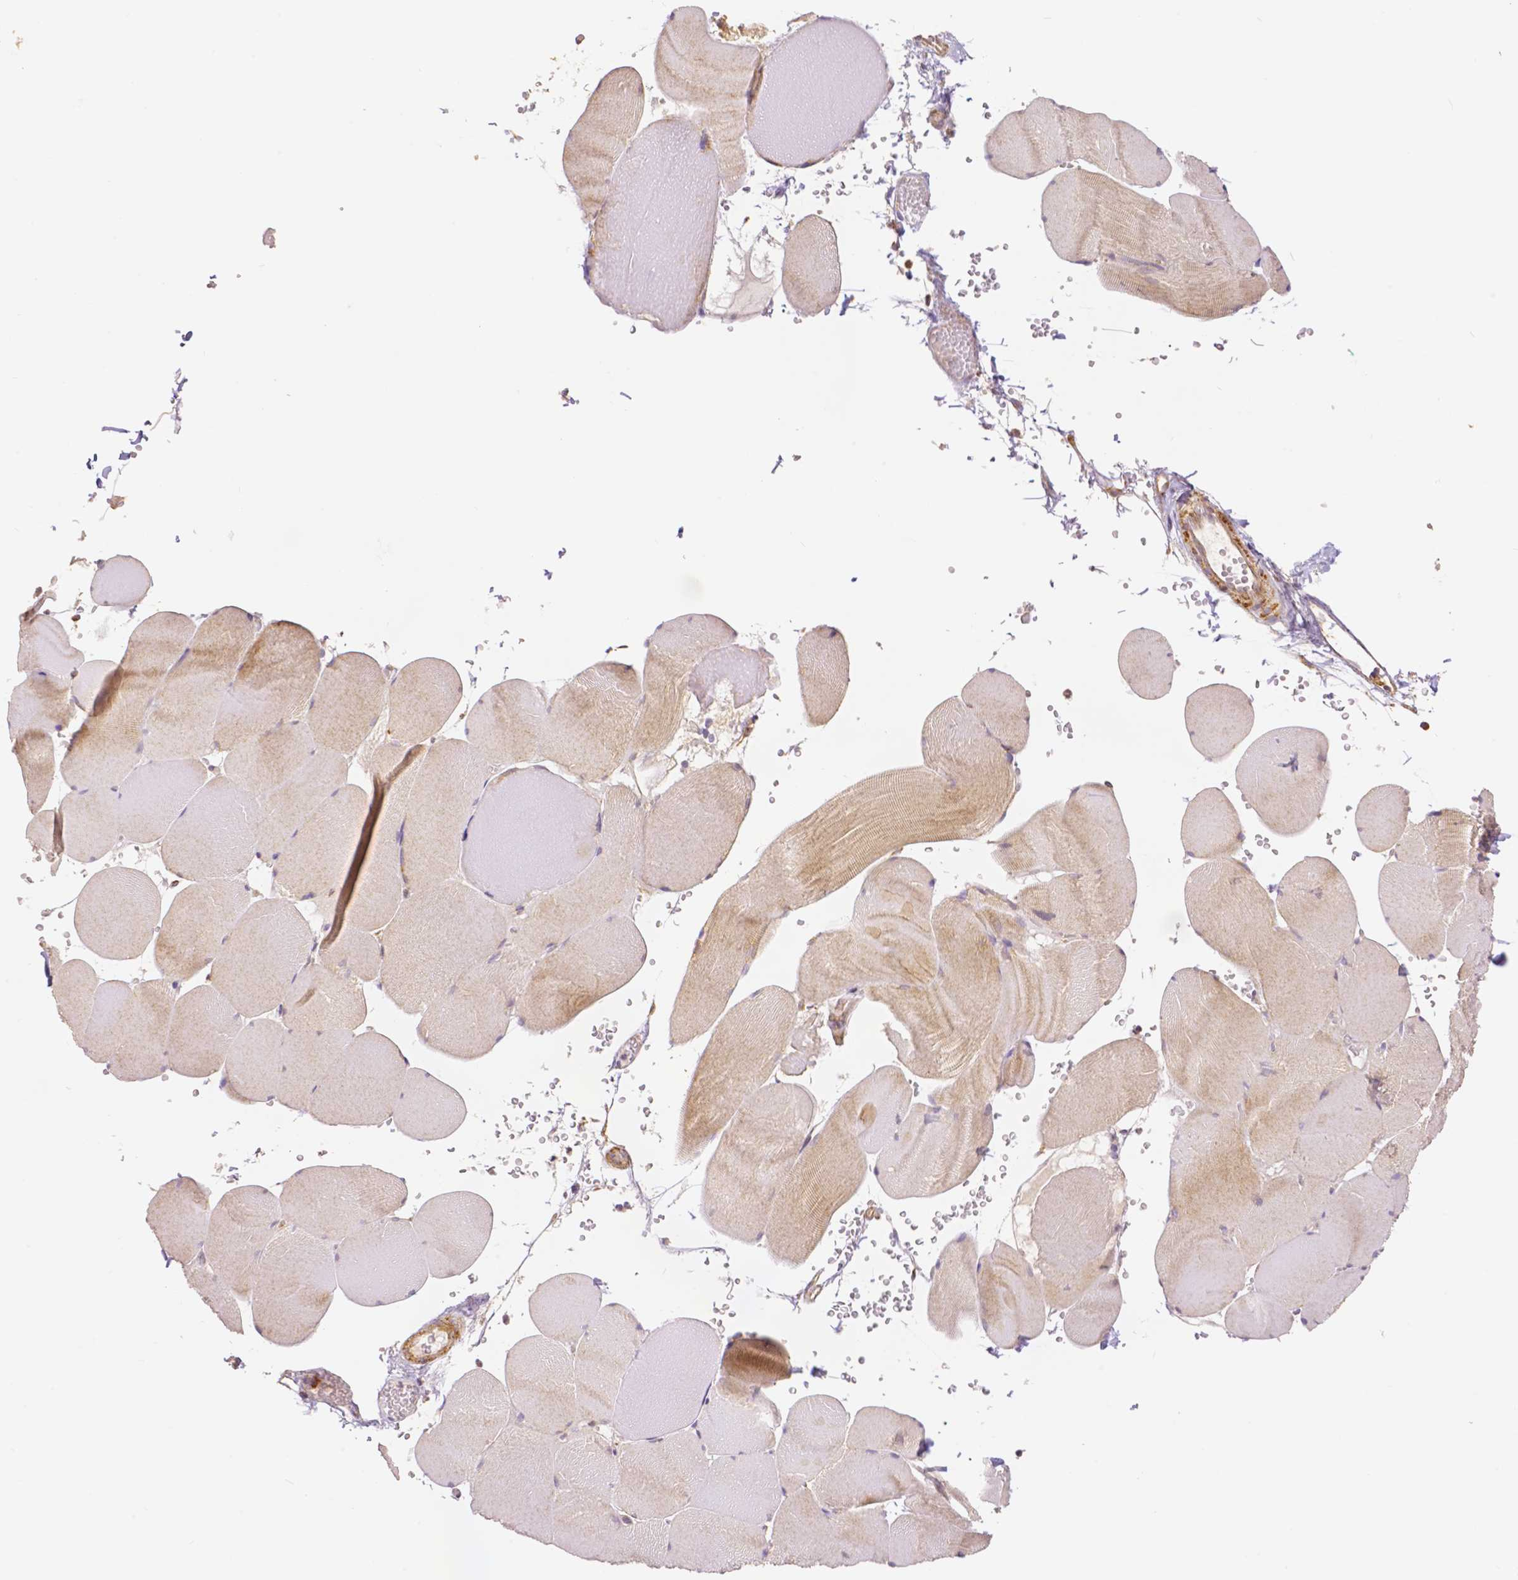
{"staining": {"intensity": "weak", "quantity": "<25%", "location": "cytoplasmic/membranous"}, "tissue": "skeletal muscle", "cell_type": "Myocytes", "image_type": "normal", "snomed": [{"axis": "morphology", "description": "Normal tissue, NOS"}, {"axis": "topography", "description": "Skeletal muscle"}, {"axis": "topography", "description": "Head-Neck"}], "caption": "Benign skeletal muscle was stained to show a protein in brown. There is no significant staining in myocytes. (Stains: DAB IHC with hematoxylin counter stain, Microscopy: brightfield microscopy at high magnification).", "gene": "RHOT1", "patient": {"sex": "male", "age": 66}}